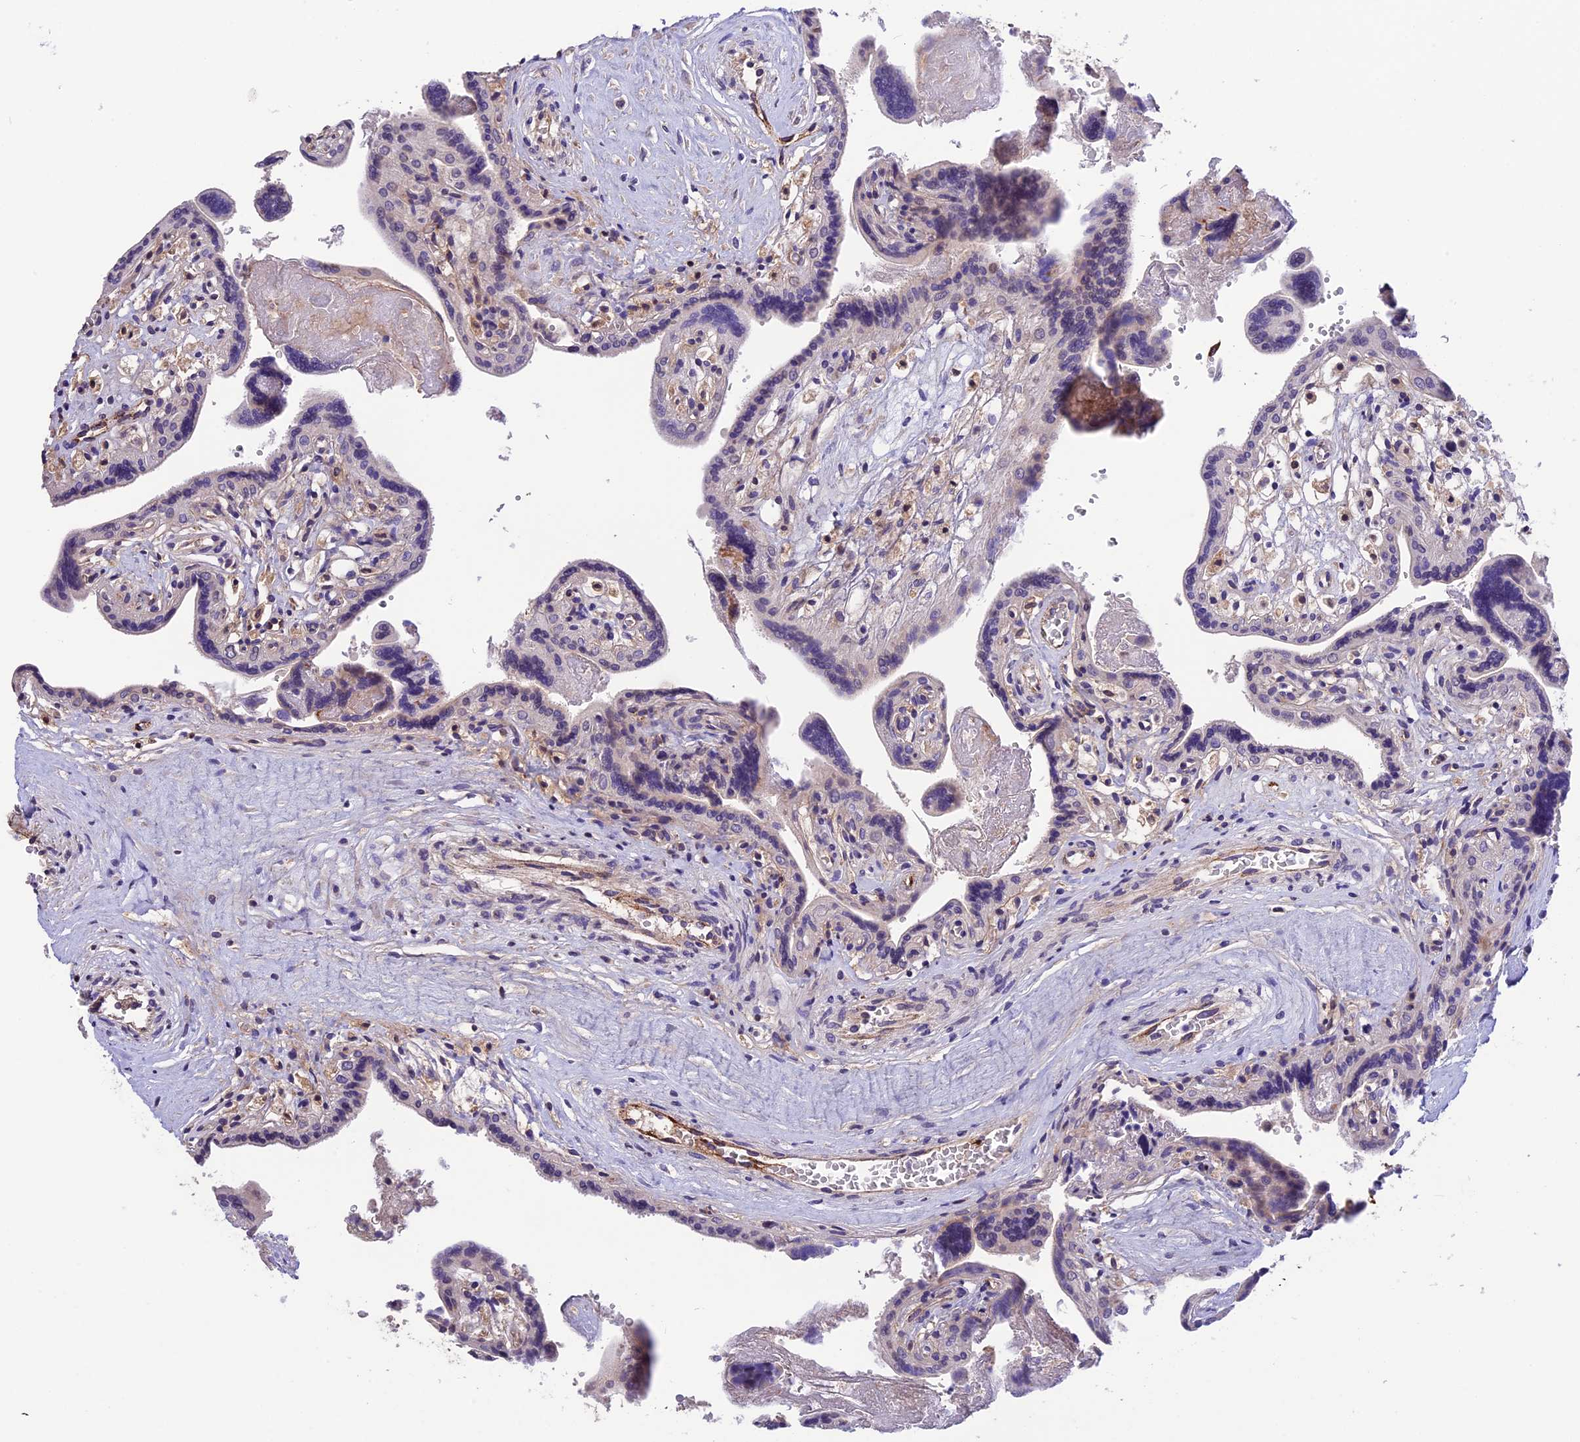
{"staining": {"intensity": "moderate", "quantity": "<25%", "location": "nuclear"}, "tissue": "placenta", "cell_type": "Trophoblastic cells", "image_type": "normal", "snomed": [{"axis": "morphology", "description": "Normal tissue, NOS"}, {"axis": "topography", "description": "Placenta"}], "caption": "Immunohistochemical staining of unremarkable human placenta exhibits moderate nuclear protein positivity in about <25% of trophoblastic cells.", "gene": "MFSD2A", "patient": {"sex": "female", "age": 37}}